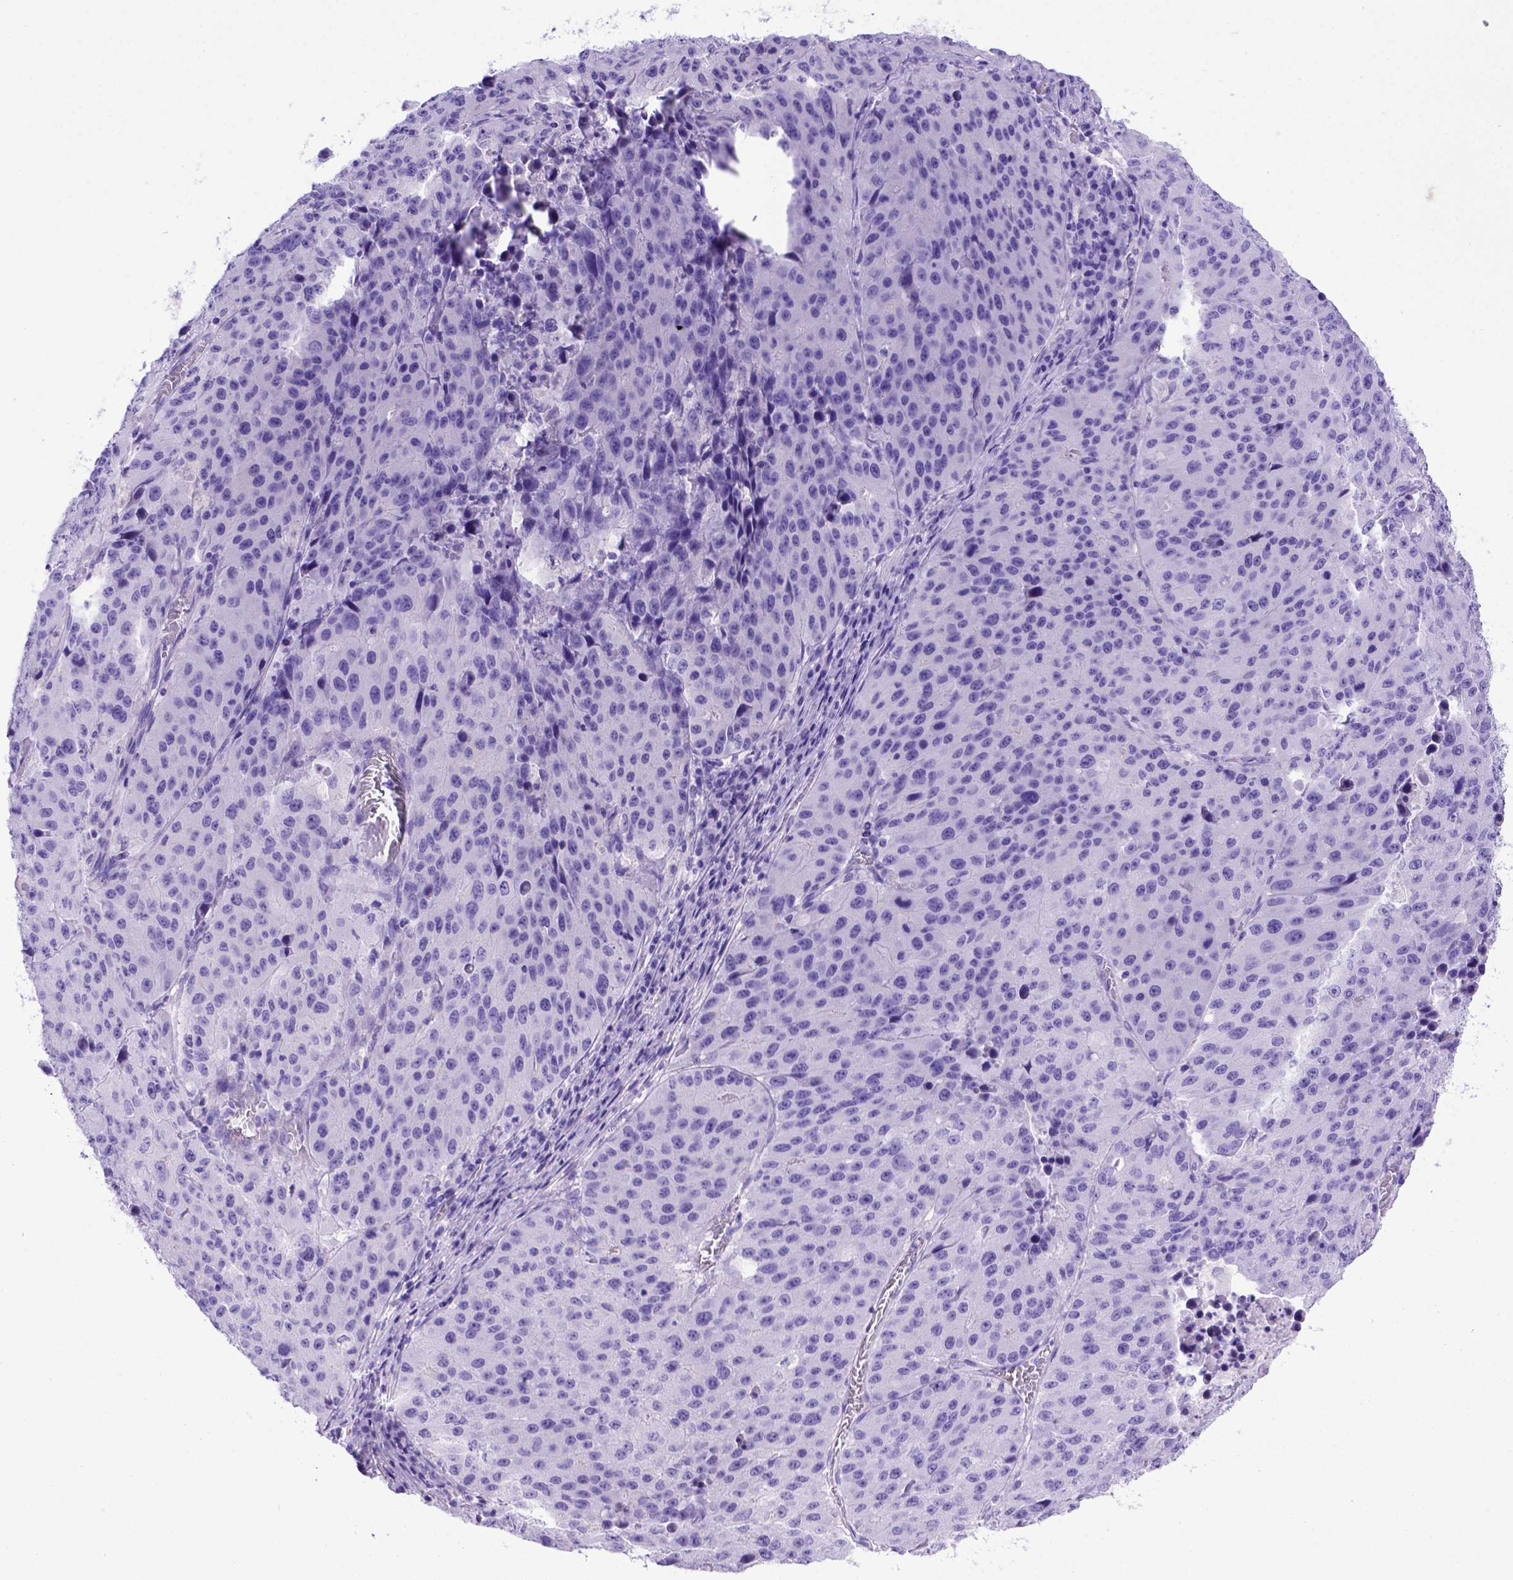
{"staining": {"intensity": "negative", "quantity": "none", "location": "none"}, "tissue": "stomach cancer", "cell_type": "Tumor cells", "image_type": "cancer", "snomed": [{"axis": "morphology", "description": "Adenocarcinoma, NOS"}, {"axis": "topography", "description": "Stomach"}], "caption": "DAB (3,3'-diaminobenzidine) immunohistochemical staining of stomach cancer displays no significant expression in tumor cells.", "gene": "MEOX2", "patient": {"sex": "male", "age": 71}}